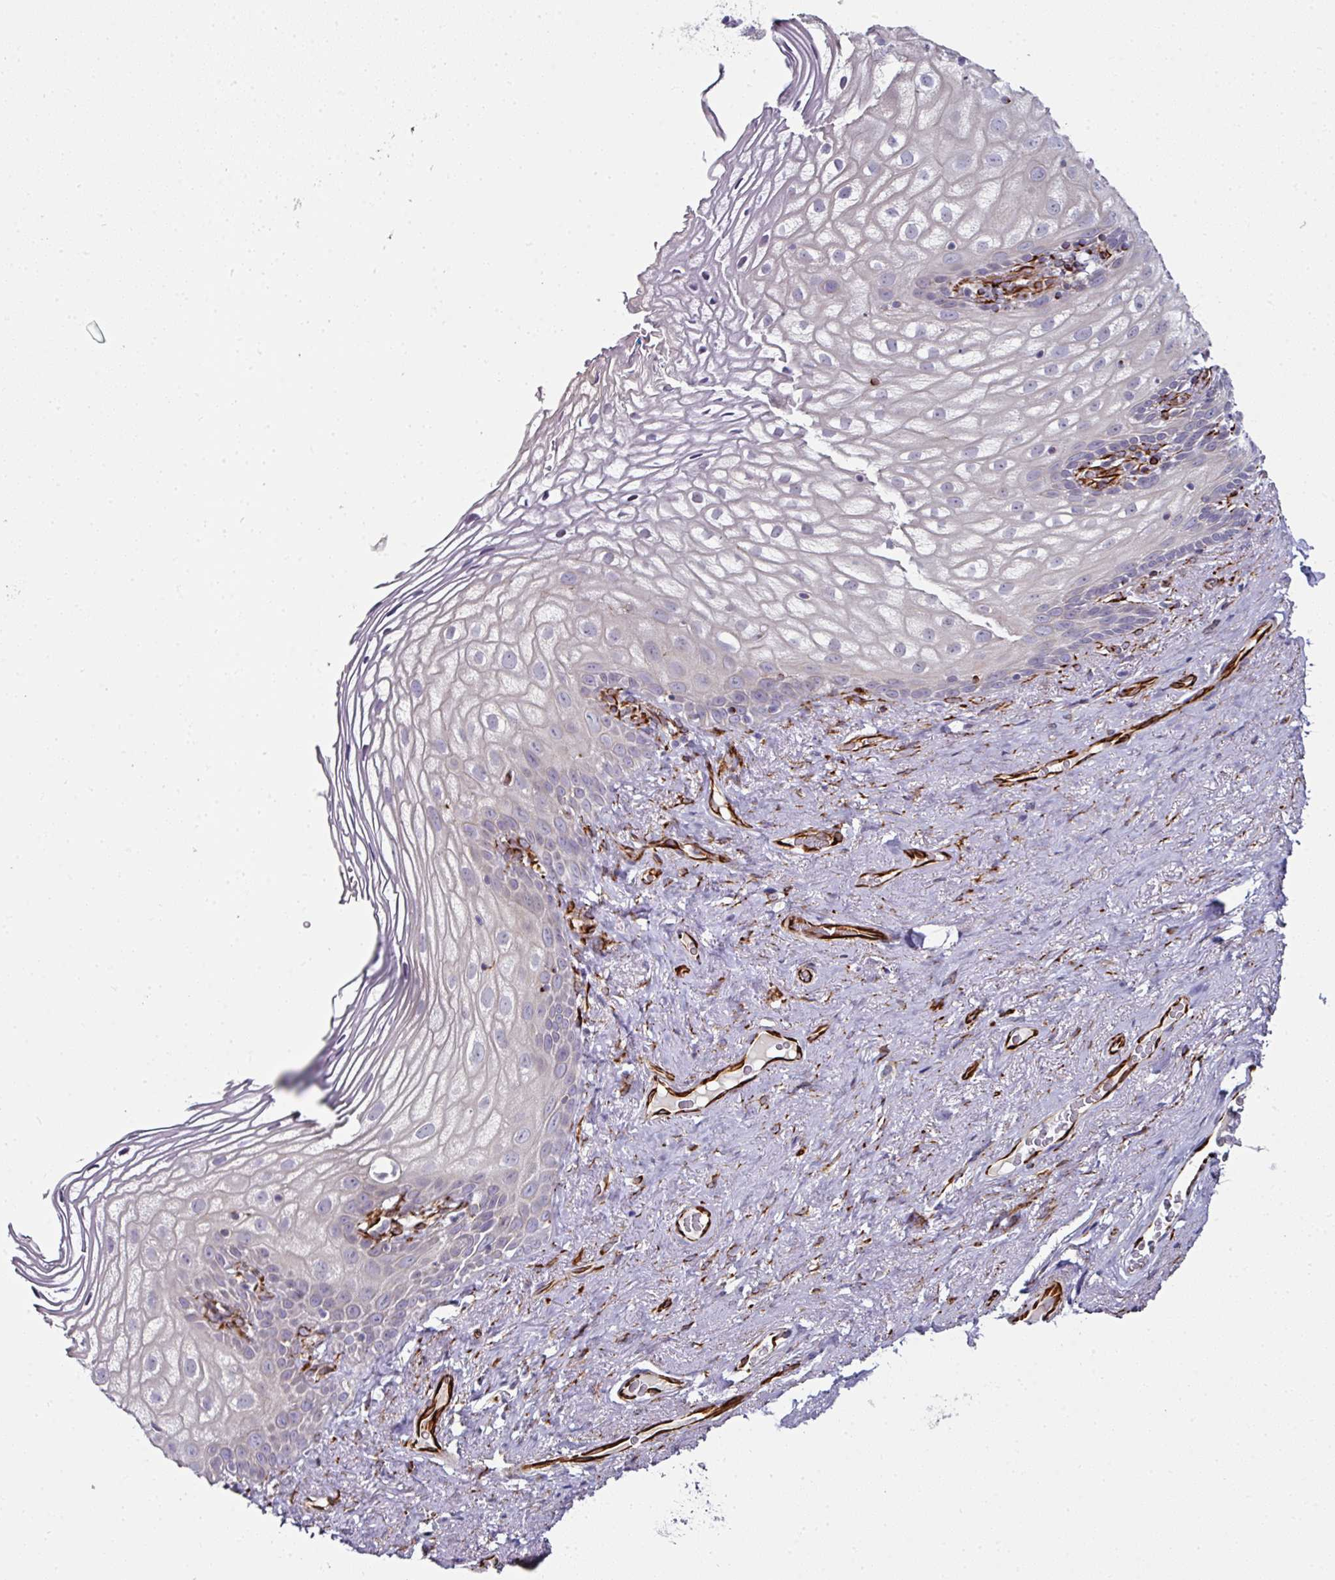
{"staining": {"intensity": "negative", "quantity": "none", "location": "none"}, "tissue": "vagina", "cell_type": "Squamous epithelial cells", "image_type": "normal", "snomed": [{"axis": "morphology", "description": "Normal tissue, NOS"}, {"axis": "topography", "description": "Vagina"}, {"axis": "topography", "description": "Peripheral nerve tissue"}], "caption": "Immunohistochemistry of unremarkable human vagina displays no expression in squamous epithelial cells.", "gene": "TMPRSS9", "patient": {"sex": "female", "age": 71}}